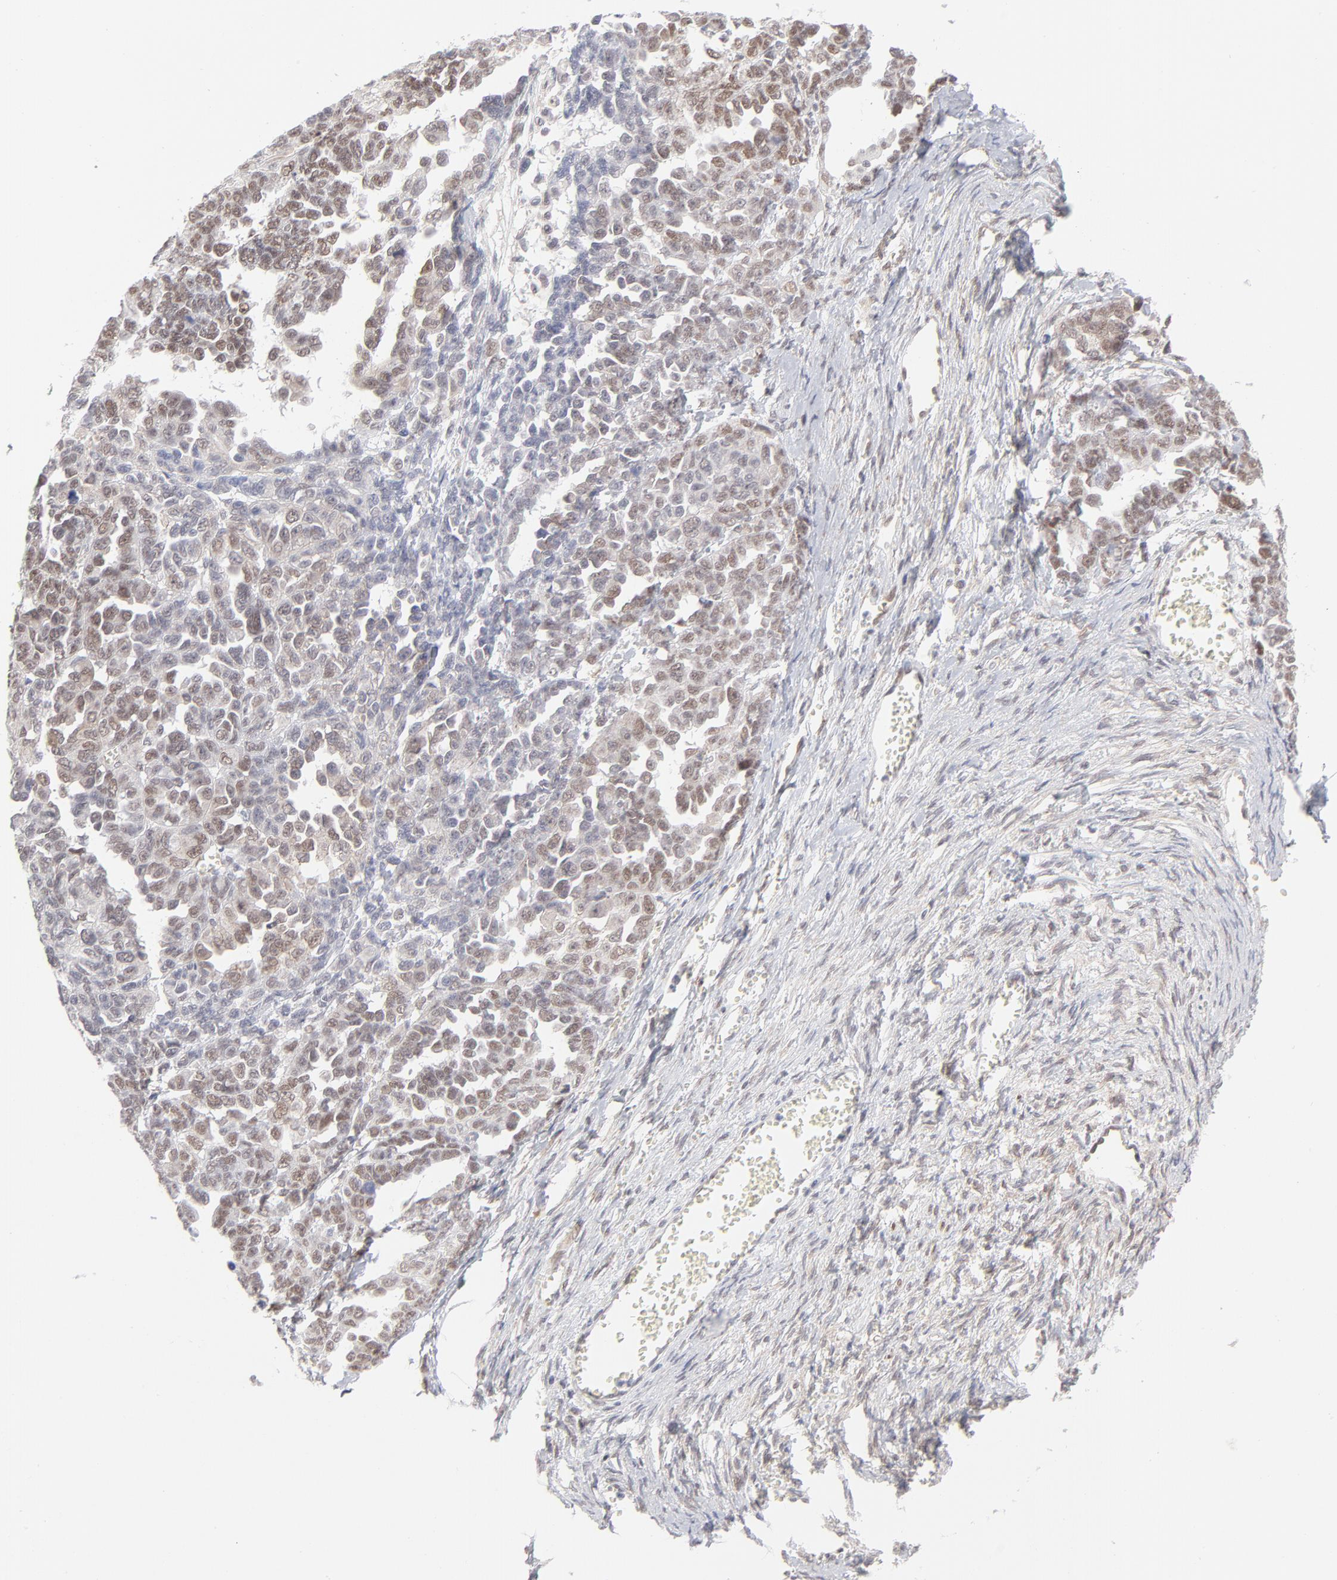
{"staining": {"intensity": "weak", "quantity": "25%-75%", "location": "cytoplasmic/membranous,nuclear"}, "tissue": "ovarian cancer", "cell_type": "Tumor cells", "image_type": "cancer", "snomed": [{"axis": "morphology", "description": "Cystadenocarcinoma, serous, NOS"}, {"axis": "topography", "description": "Ovary"}], "caption": "A brown stain shows weak cytoplasmic/membranous and nuclear expression of a protein in human ovarian cancer tumor cells.", "gene": "NBN", "patient": {"sex": "female", "age": 69}}